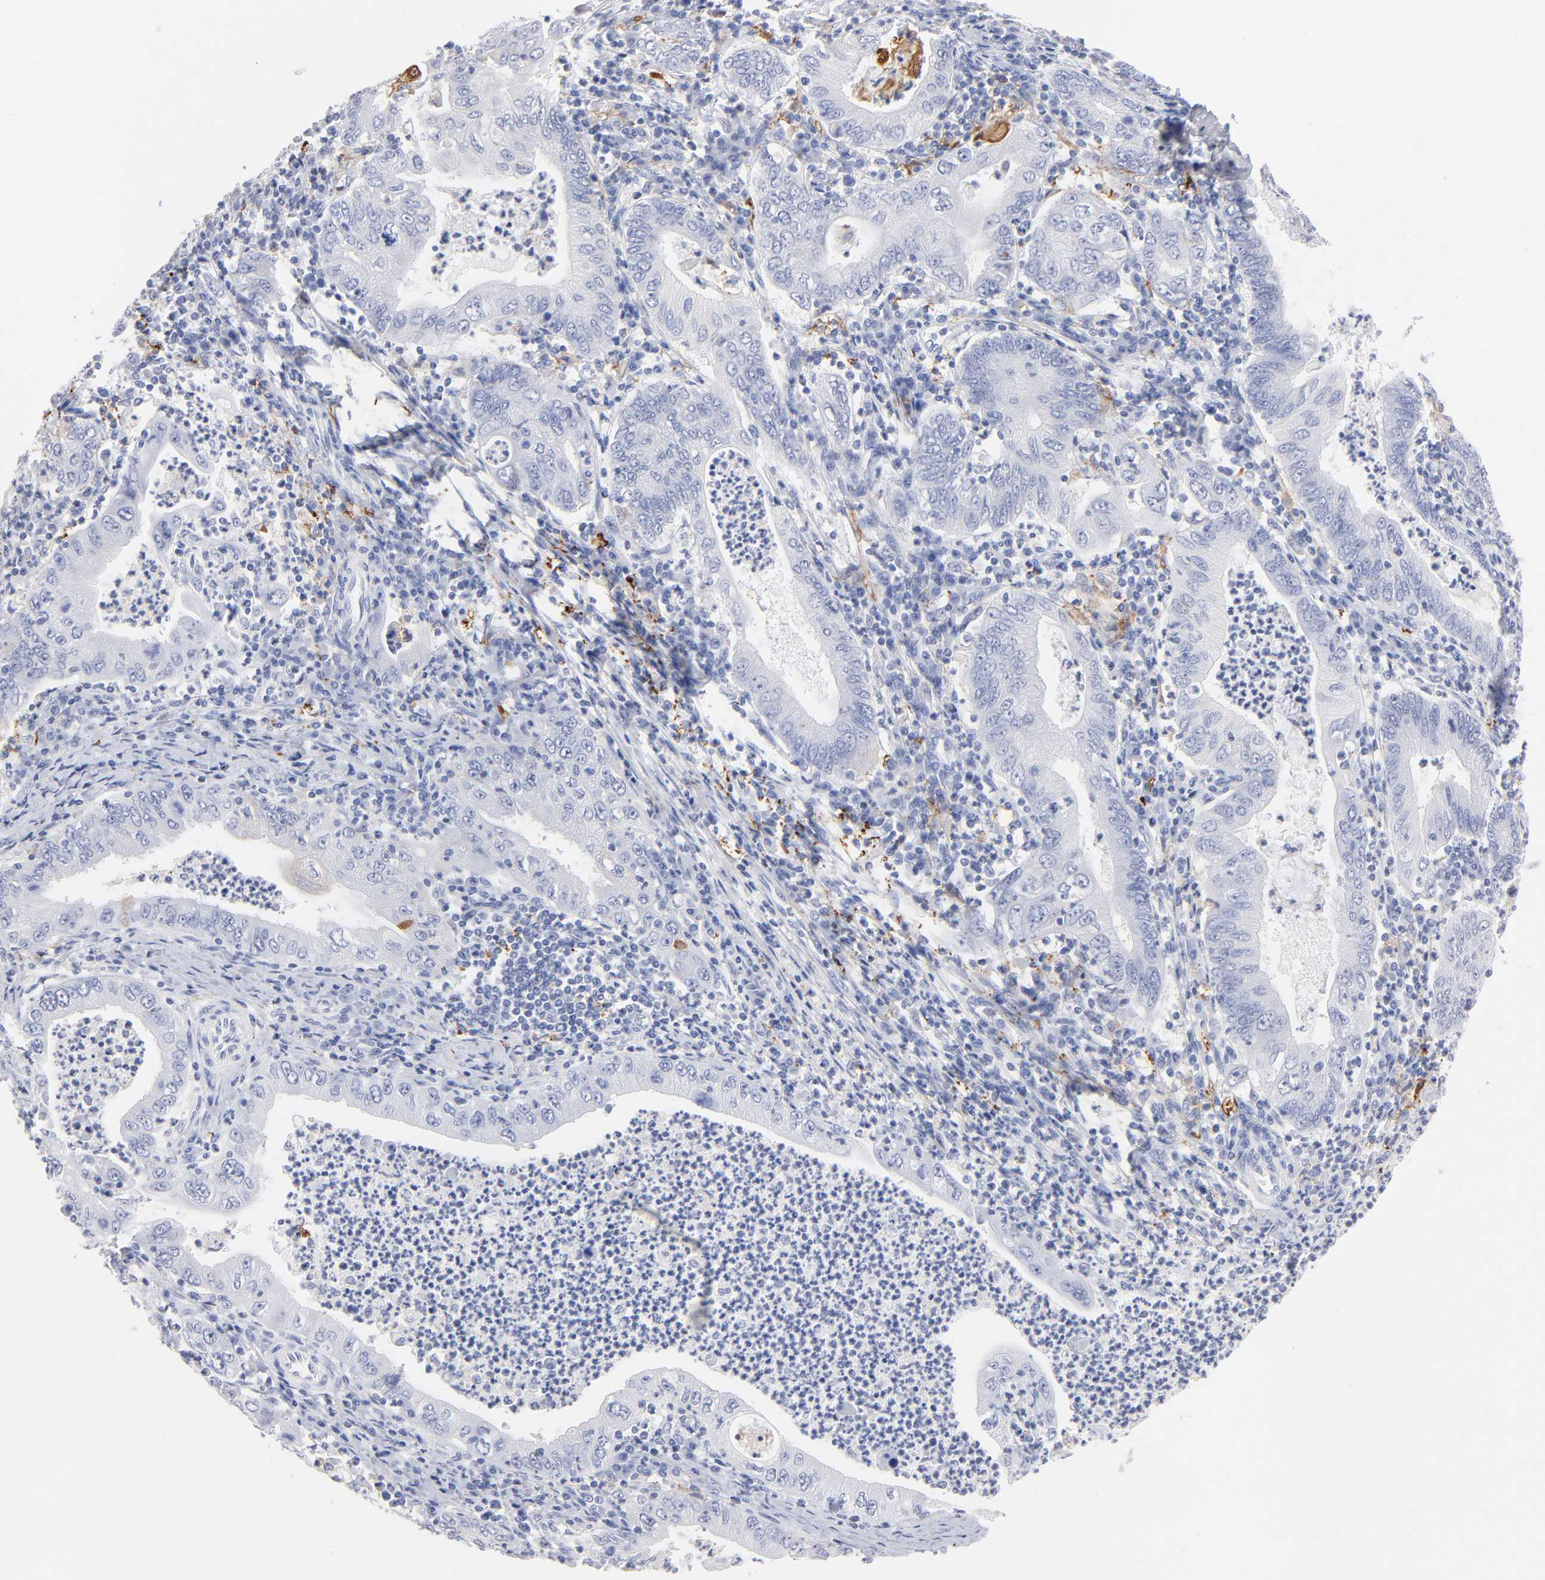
{"staining": {"intensity": "negative", "quantity": "none", "location": "none"}, "tissue": "stomach cancer", "cell_type": "Tumor cells", "image_type": "cancer", "snomed": [{"axis": "morphology", "description": "Normal tissue, NOS"}, {"axis": "morphology", "description": "Adenocarcinoma, NOS"}, {"axis": "topography", "description": "Esophagus"}, {"axis": "topography", "description": "Stomach, upper"}, {"axis": "topography", "description": "Peripheral nerve tissue"}], "caption": "Tumor cells are negative for protein expression in human adenocarcinoma (stomach).", "gene": "IFIT2", "patient": {"sex": "male", "age": 62}}